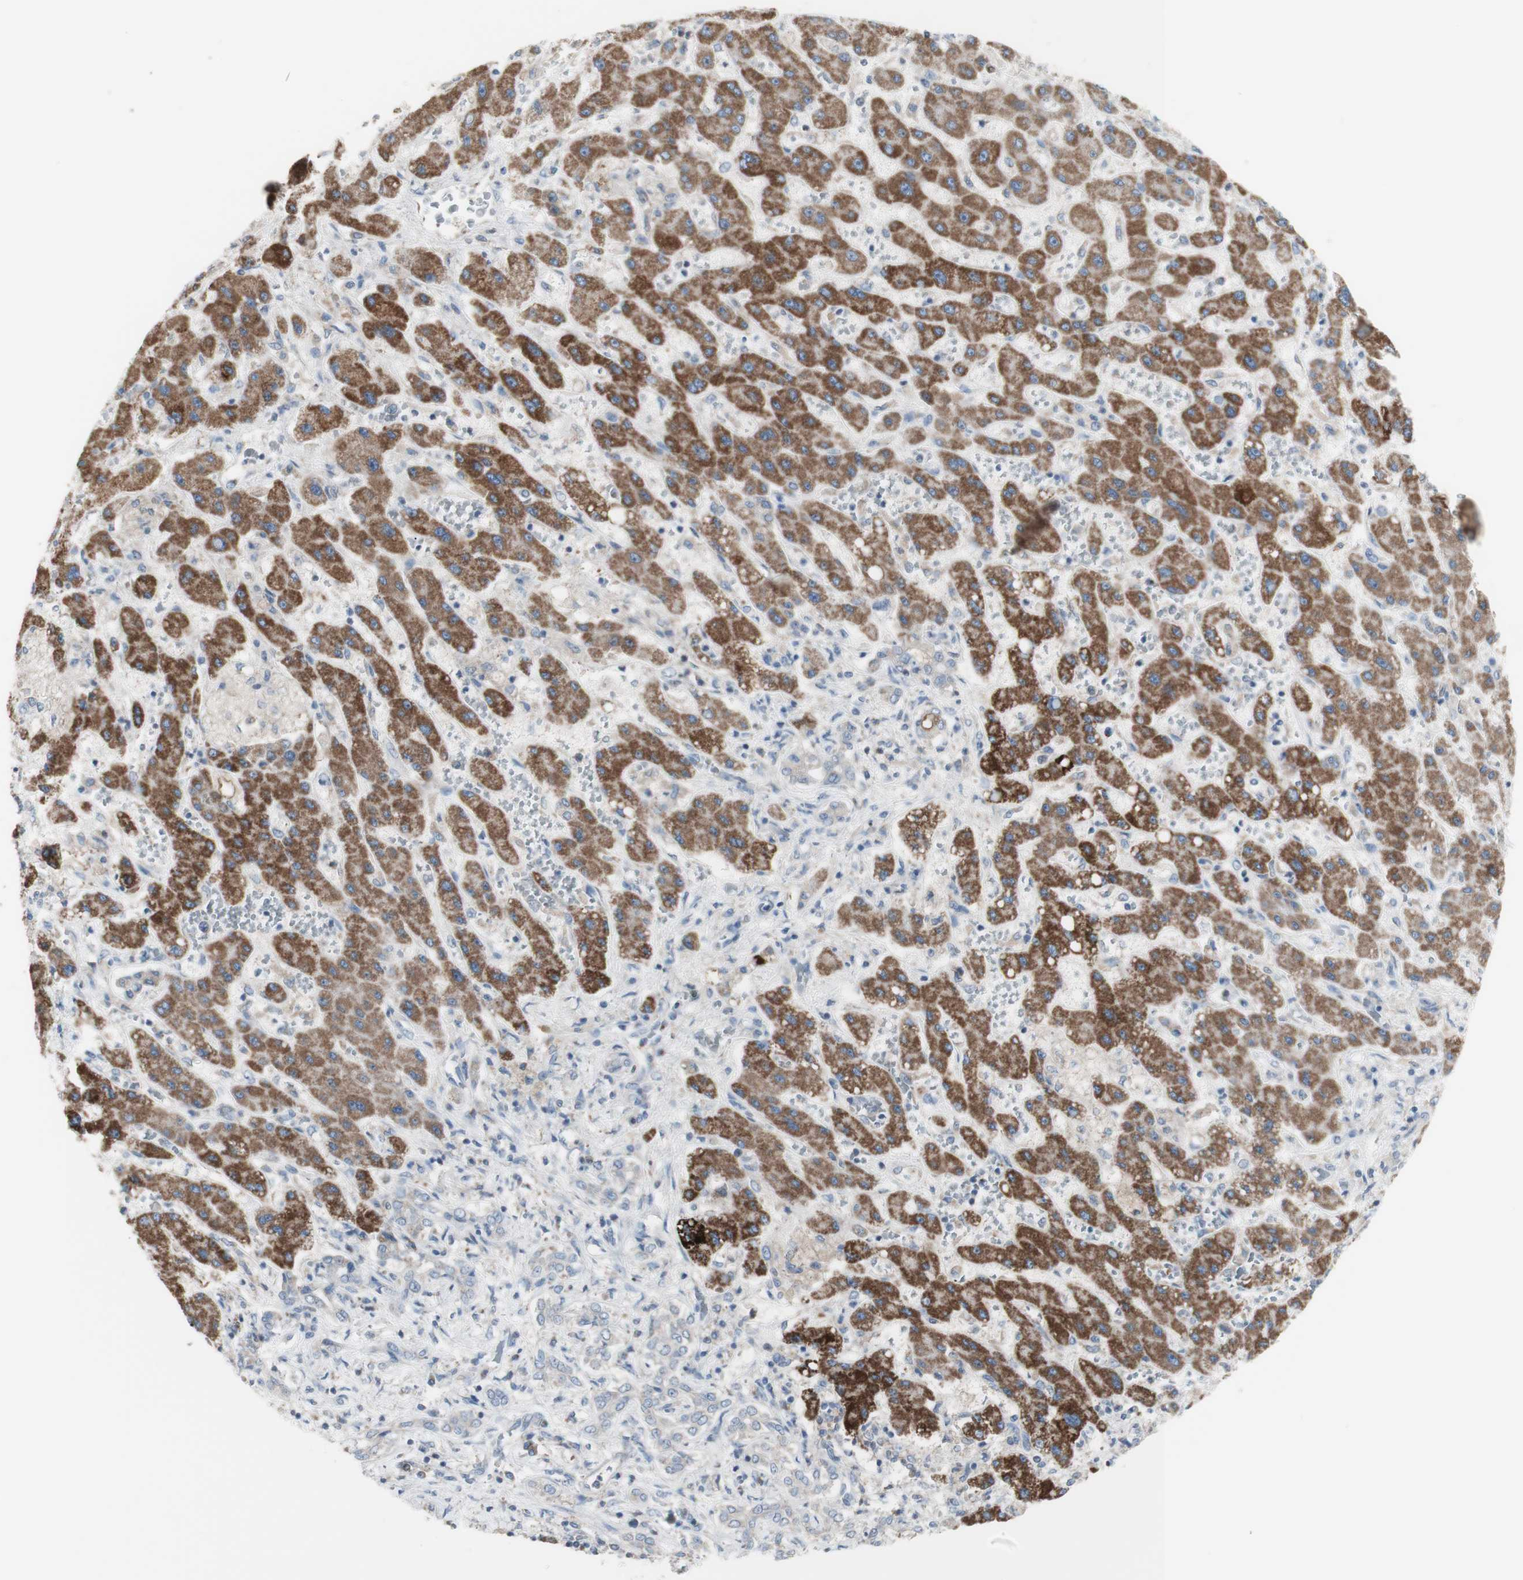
{"staining": {"intensity": "weak", "quantity": "<25%", "location": "cytoplasmic/membranous"}, "tissue": "liver cancer", "cell_type": "Tumor cells", "image_type": "cancer", "snomed": [{"axis": "morphology", "description": "Cholangiocarcinoma"}, {"axis": "topography", "description": "Liver"}], "caption": "Immunohistochemistry photomicrograph of human liver cancer (cholangiocarcinoma) stained for a protein (brown), which shows no staining in tumor cells.", "gene": "C3orf52", "patient": {"sex": "male", "age": 50}}